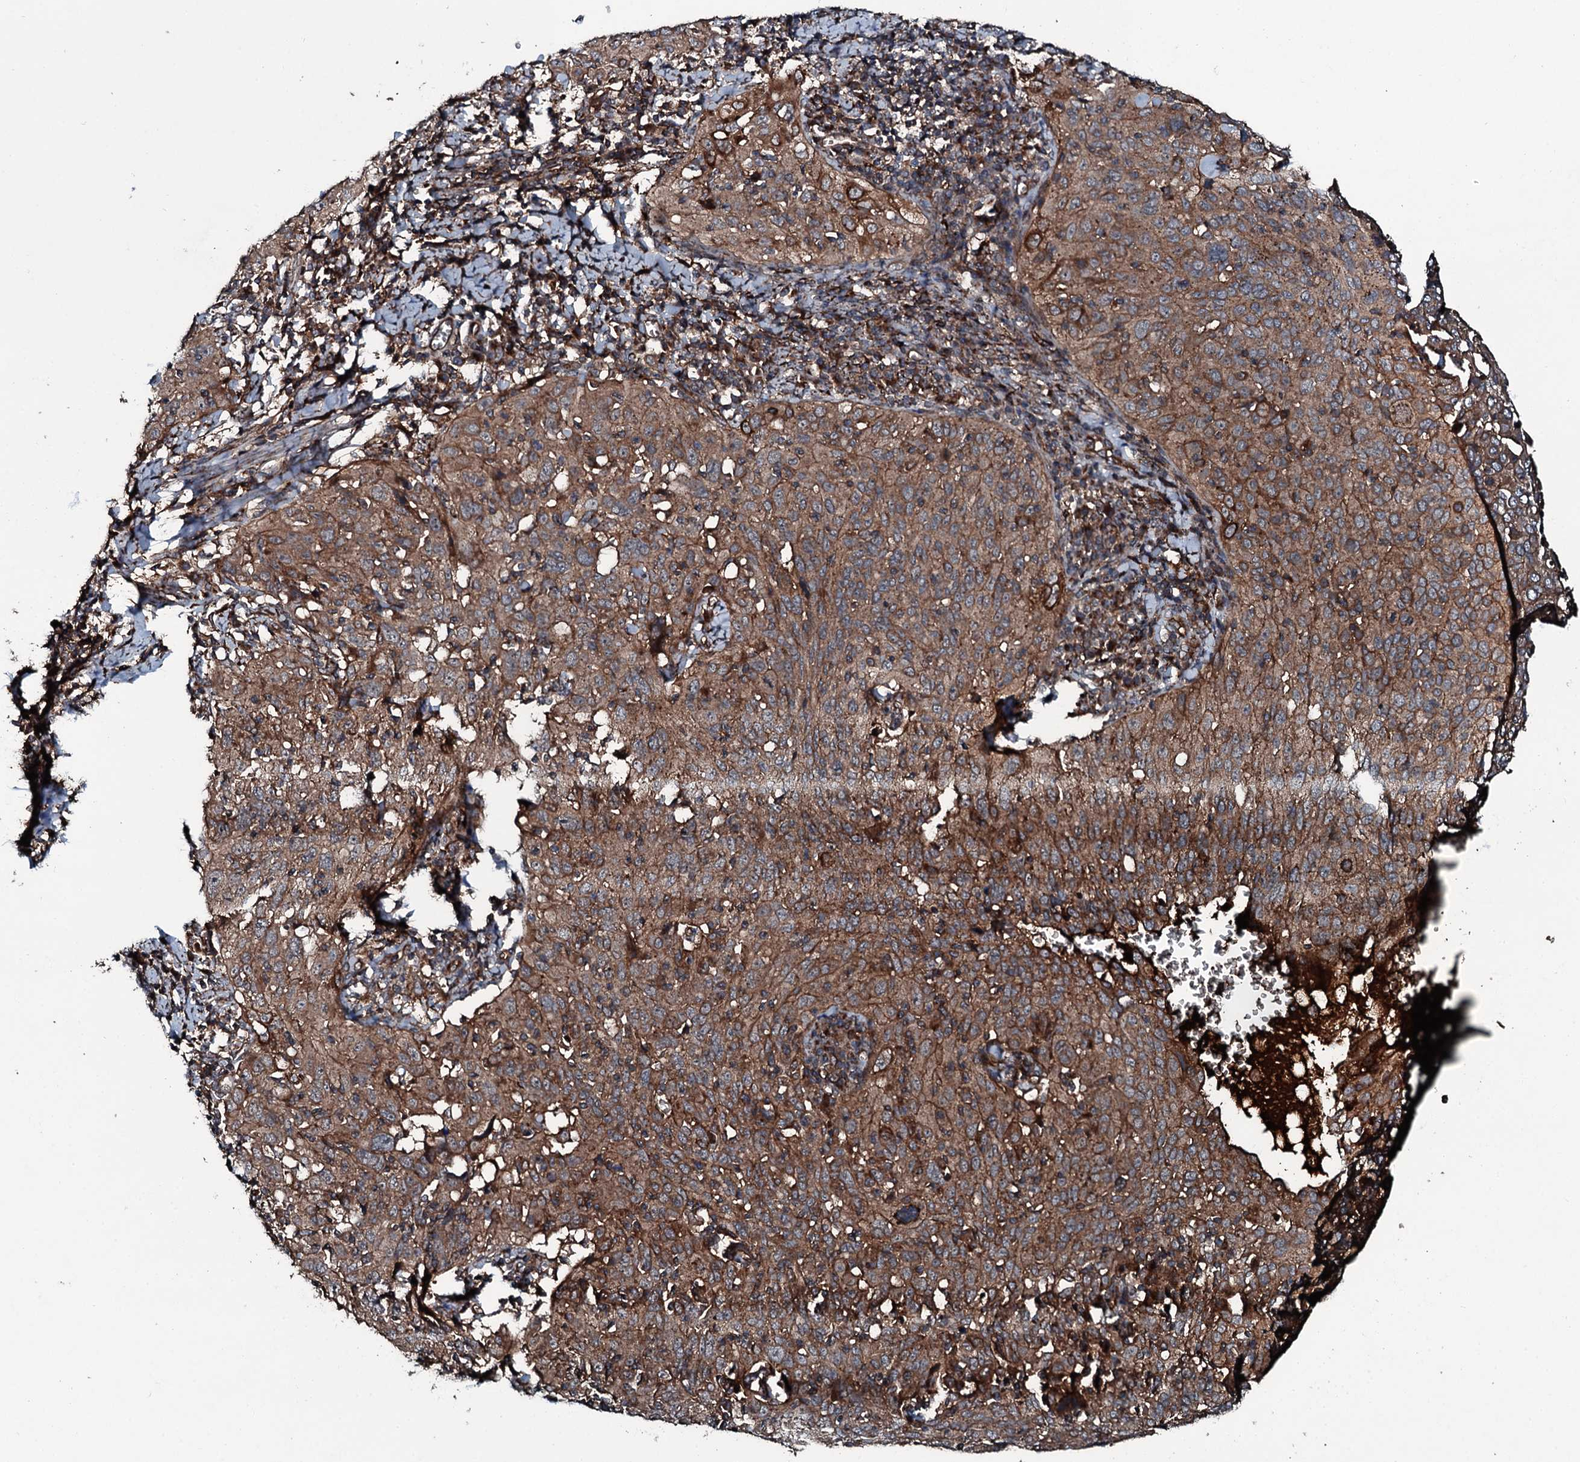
{"staining": {"intensity": "moderate", "quantity": ">75%", "location": "cytoplasmic/membranous"}, "tissue": "cervical cancer", "cell_type": "Tumor cells", "image_type": "cancer", "snomed": [{"axis": "morphology", "description": "Squamous cell carcinoma, NOS"}, {"axis": "topography", "description": "Cervix"}], "caption": "Cervical cancer (squamous cell carcinoma) stained with a brown dye displays moderate cytoplasmic/membranous positive expression in about >75% of tumor cells.", "gene": "TRIM7", "patient": {"sex": "female", "age": 31}}